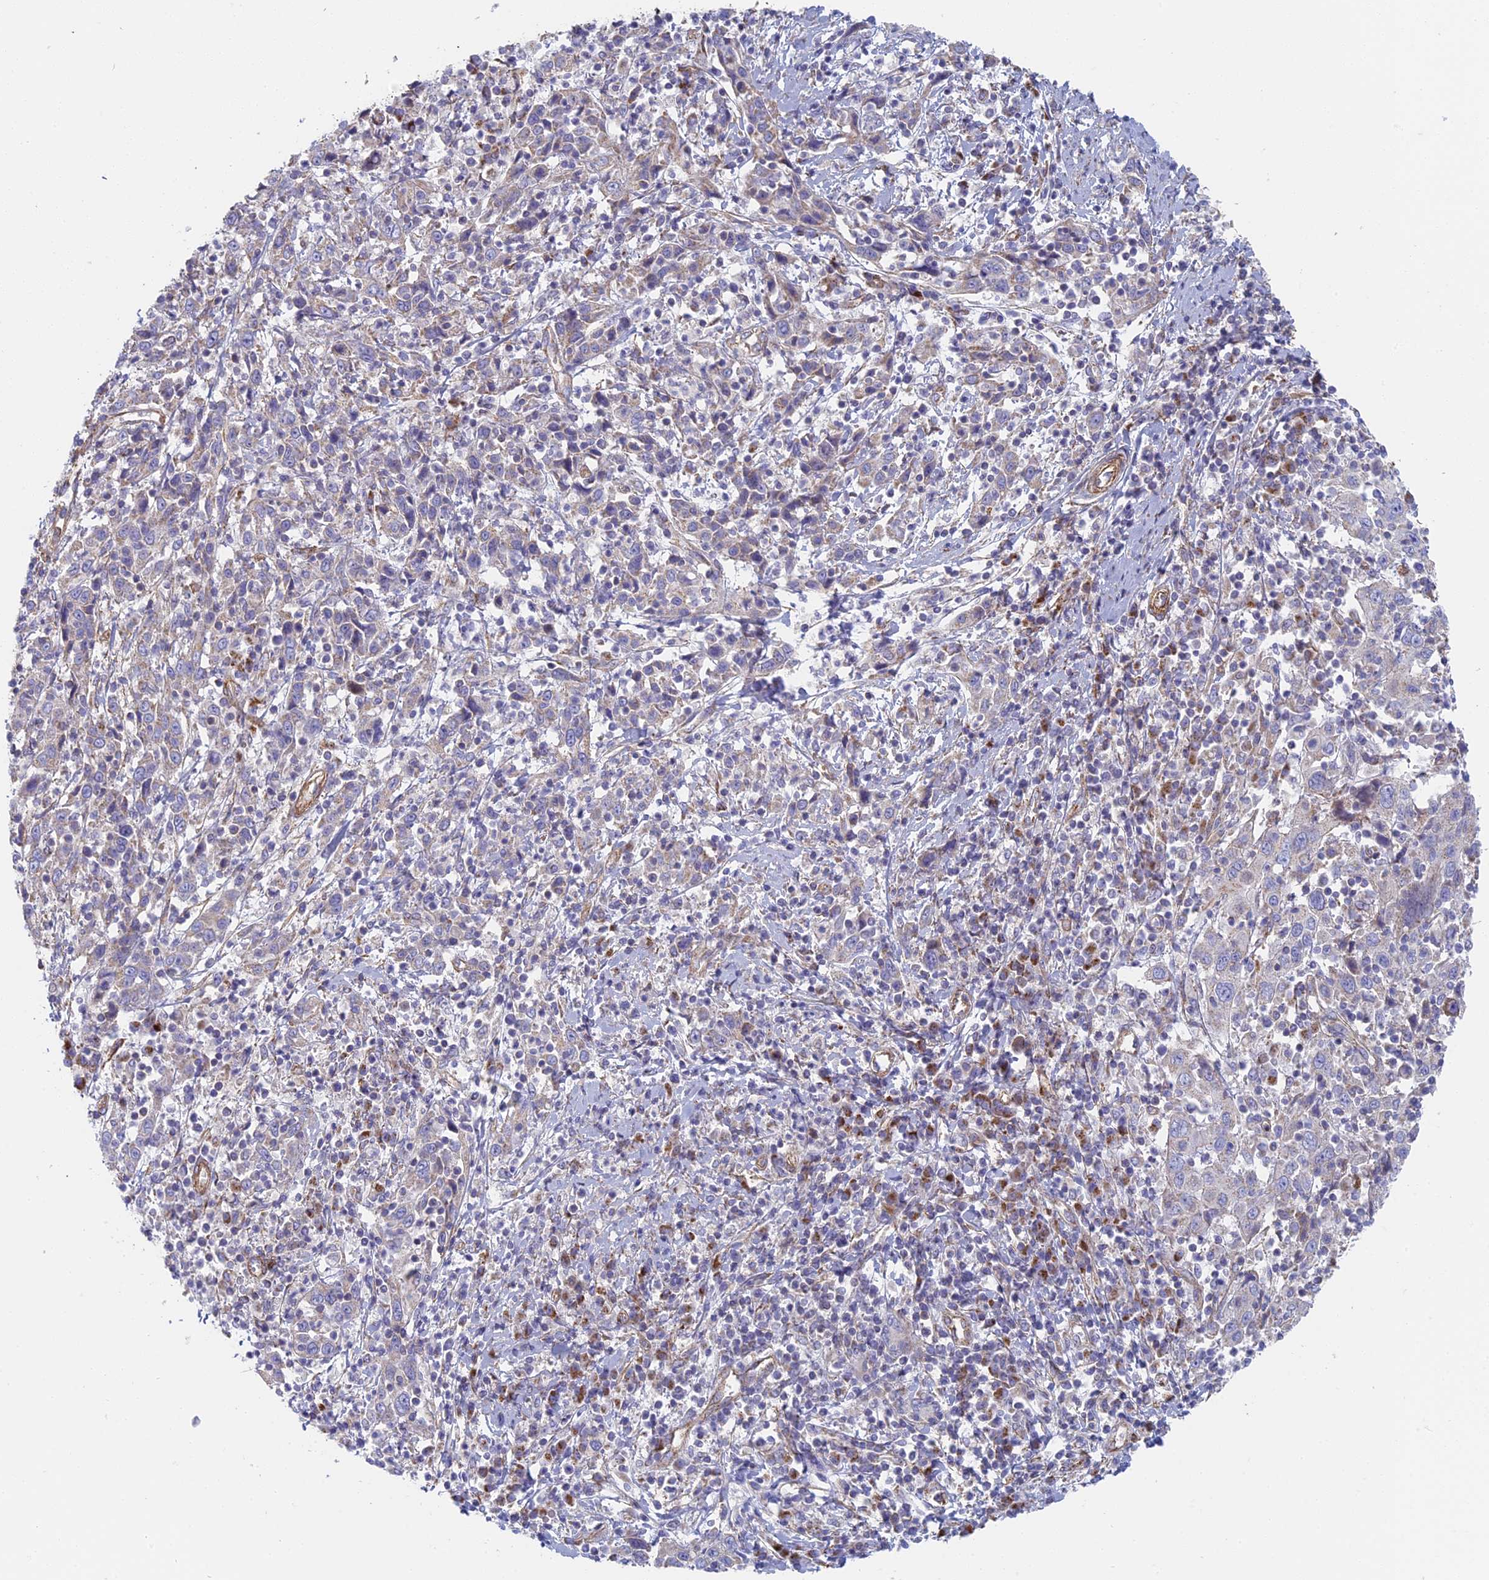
{"staining": {"intensity": "negative", "quantity": "none", "location": "none"}, "tissue": "cervical cancer", "cell_type": "Tumor cells", "image_type": "cancer", "snomed": [{"axis": "morphology", "description": "Squamous cell carcinoma, NOS"}, {"axis": "topography", "description": "Cervix"}], "caption": "Protein analysis of squamous cell carcinoma (cervical) demonstrates no significant positivity in tumor cells. The staining is performed using DAB brown chromogen with nuclei counter-stained in using hematoxylin.", "gene": "DDA1", "patient": {"sex": "female", "age": 46}}